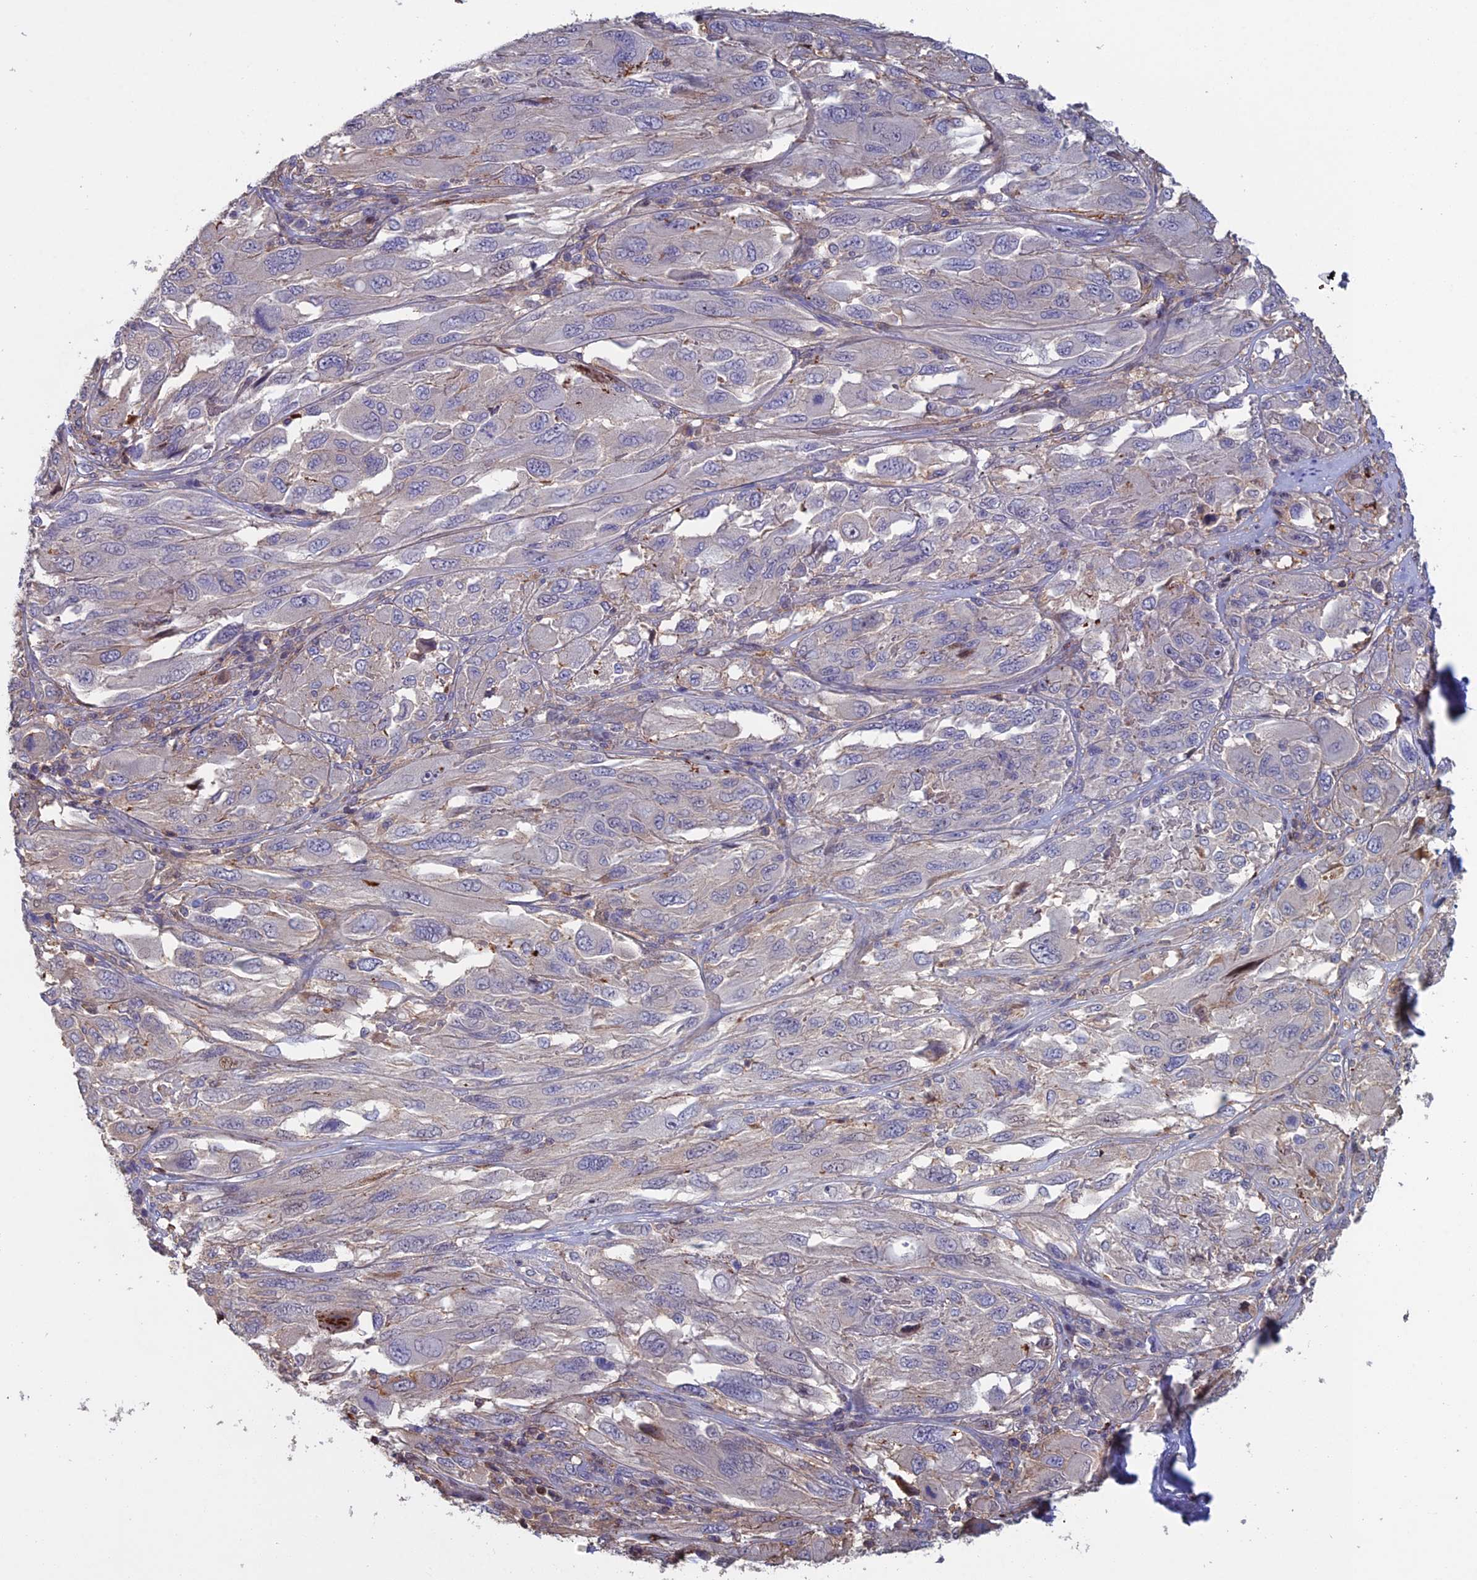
{"staining": {"intensity": "negative", "quantity": "none", "location": "none"}, "tissue": "melanoma", "cell_type": "Tumor cells", "image_type": "cancer", "snomed": [{"axis": "morphology", "description": "Malignant melanoma, NOS"}, {"axis": "topography", "description": "Skin"}], "caption": "Immunohistochemical staining of human malignant melanoma displays no significant positivity in tumor cells.", "gene": "C15orf62", "patient": {"sex": "female", "age": 91}}